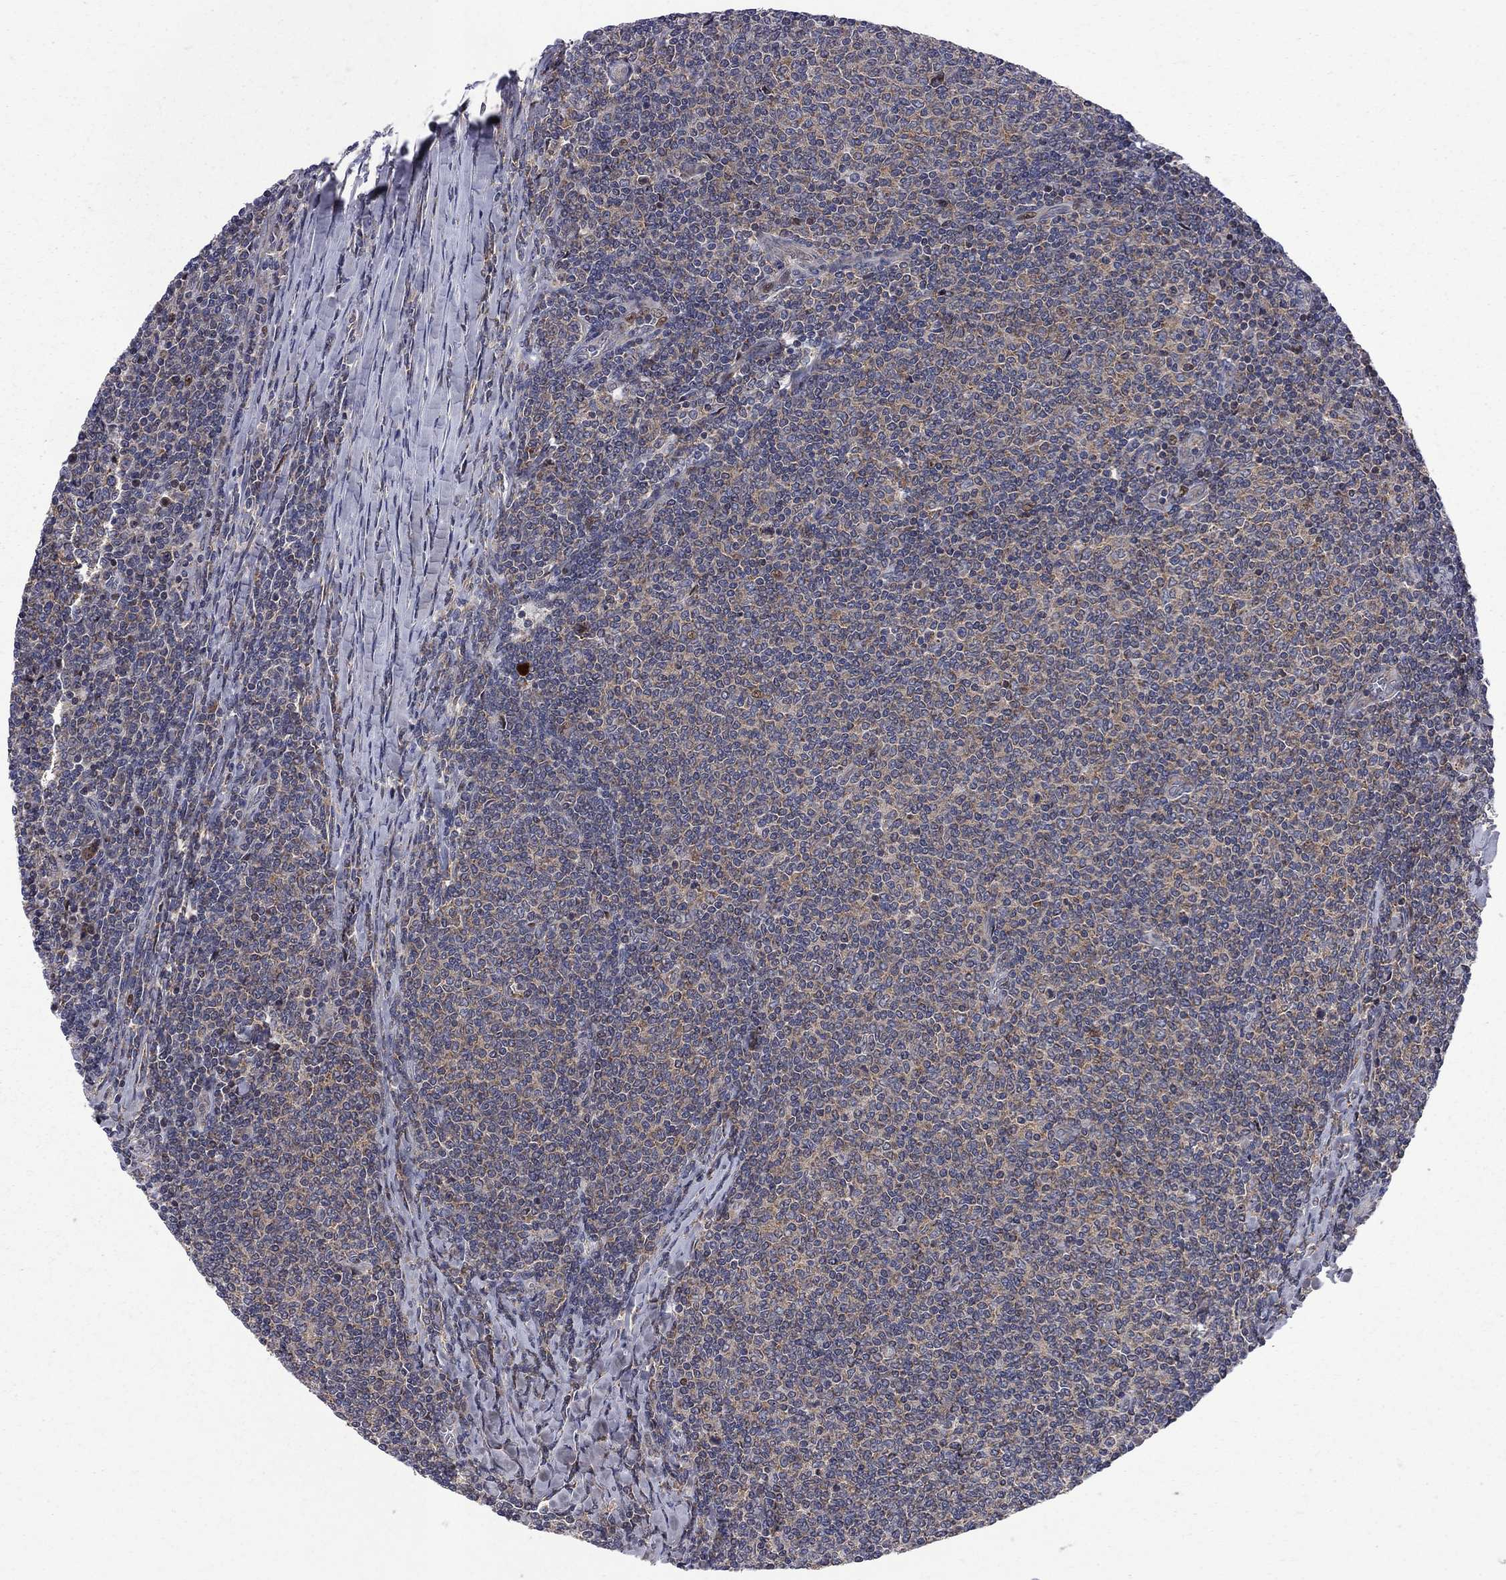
{"staining": {"intensity": "weak", "quantity": "25%-75%", "location": "cytoplasmic/membranous"}, "tissue": "lymphoma", "cell_type": "Tumor cells", "image_type": "cancer", "snomed": [{"axis": "morphology", "description": "Malignant lymphoma, non-Hodgkin's type, Low grade"}, {"axis": "topography", "description": "Lymph node"}], "caption": "Malignant lymphoma, non-Hodgkin's type (low-grade) stained for a protein (brown) shows weak cytoplasmic/membranous positive expression in approximately 25%-75% of tumor cells.", "gene": "CNOT11", "patient": {"sex": "male", "age": 52}}